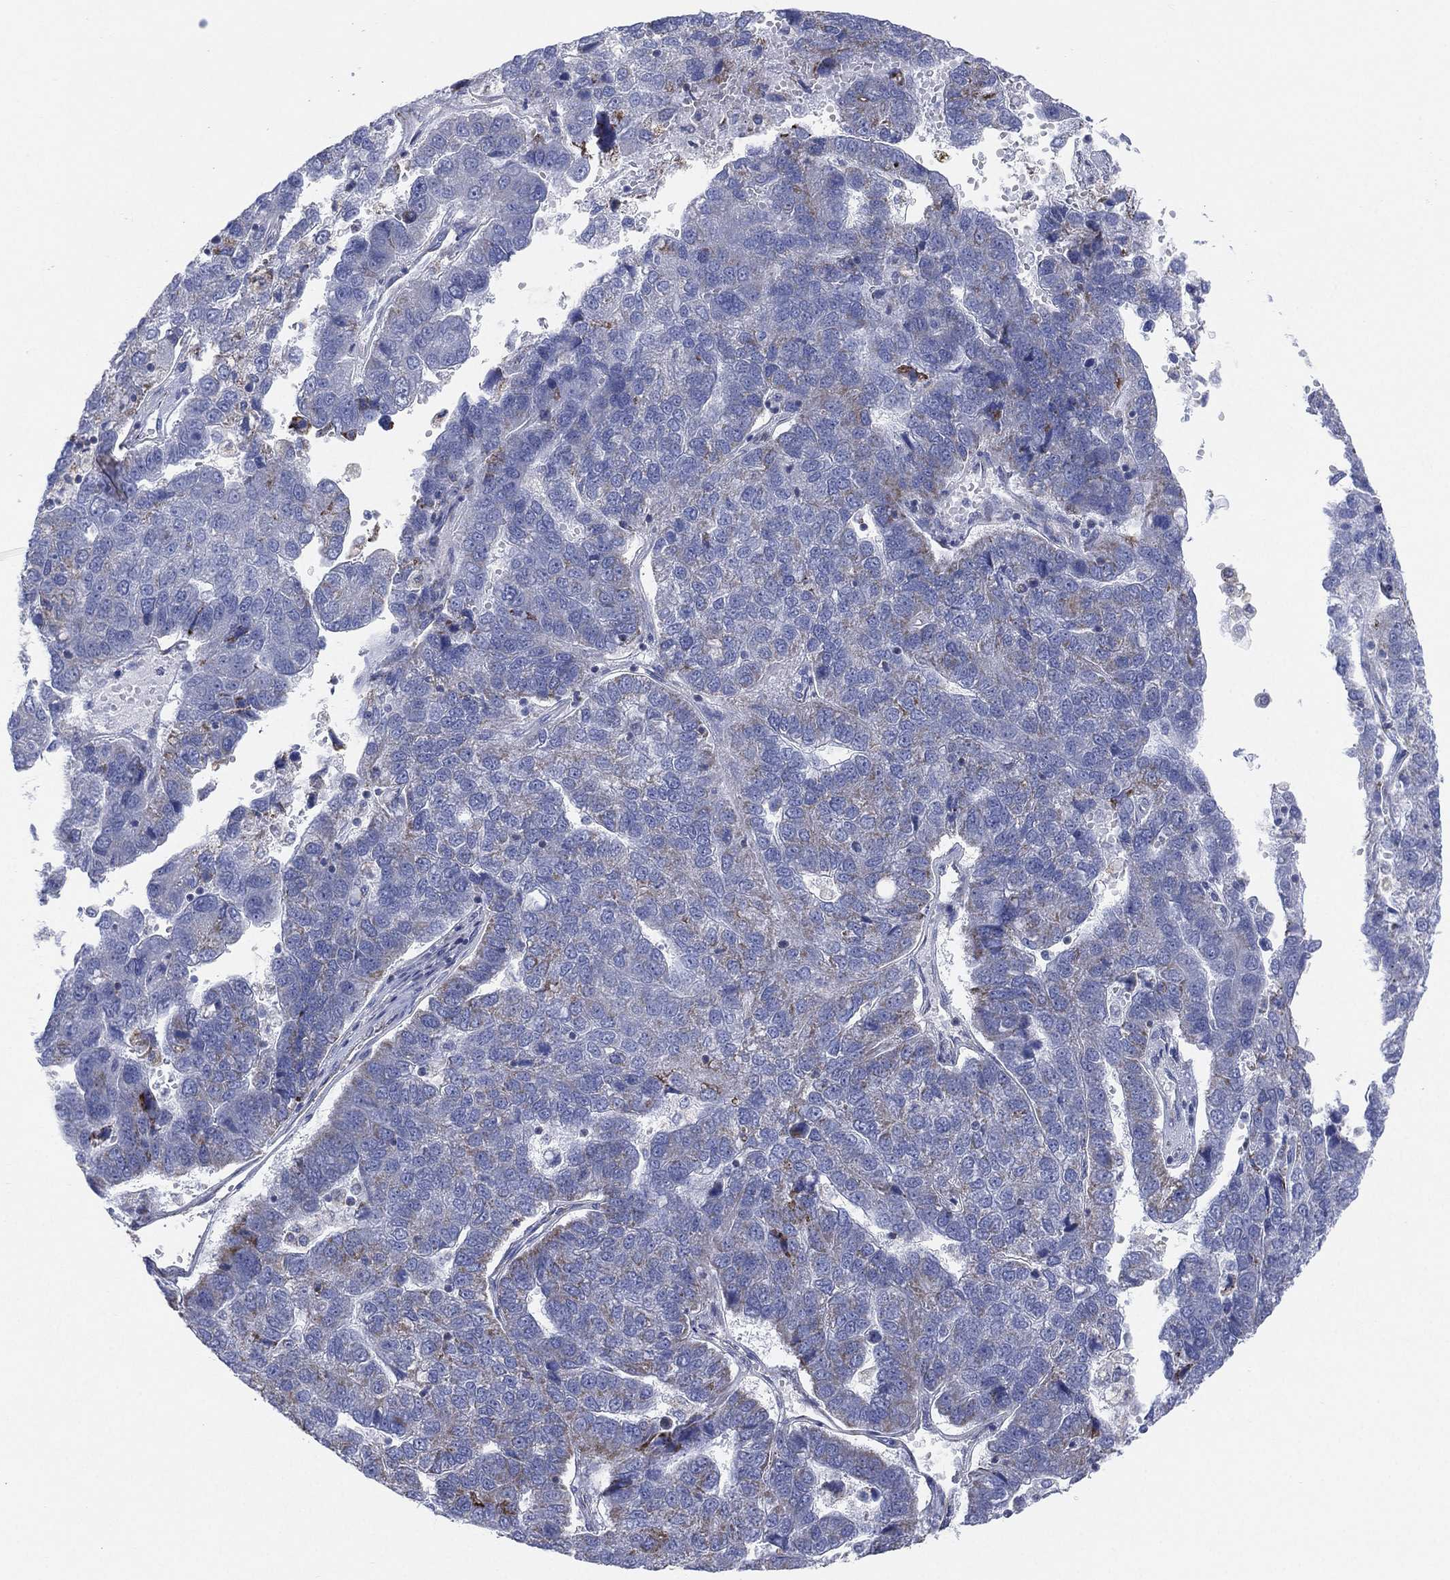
{"staining": {"intensity": "weak", "quantity": "<25%", "location": "cytoplasmic/membranous"}, "tissue": "pancreatic cancer", "cell_type": "Tumor cells", "image_type": "cancer", "snomed": [{"axis": "morphology", "description": "Adenocarcinoma, NOS"}, {"axis": "topography", "description": "Pancreas"}], "caption": "Tumor cells are negative for brown protein staining in pancreatic cancer.", "gene": "INA", "patient": {"sex": "female", "age": 61}}